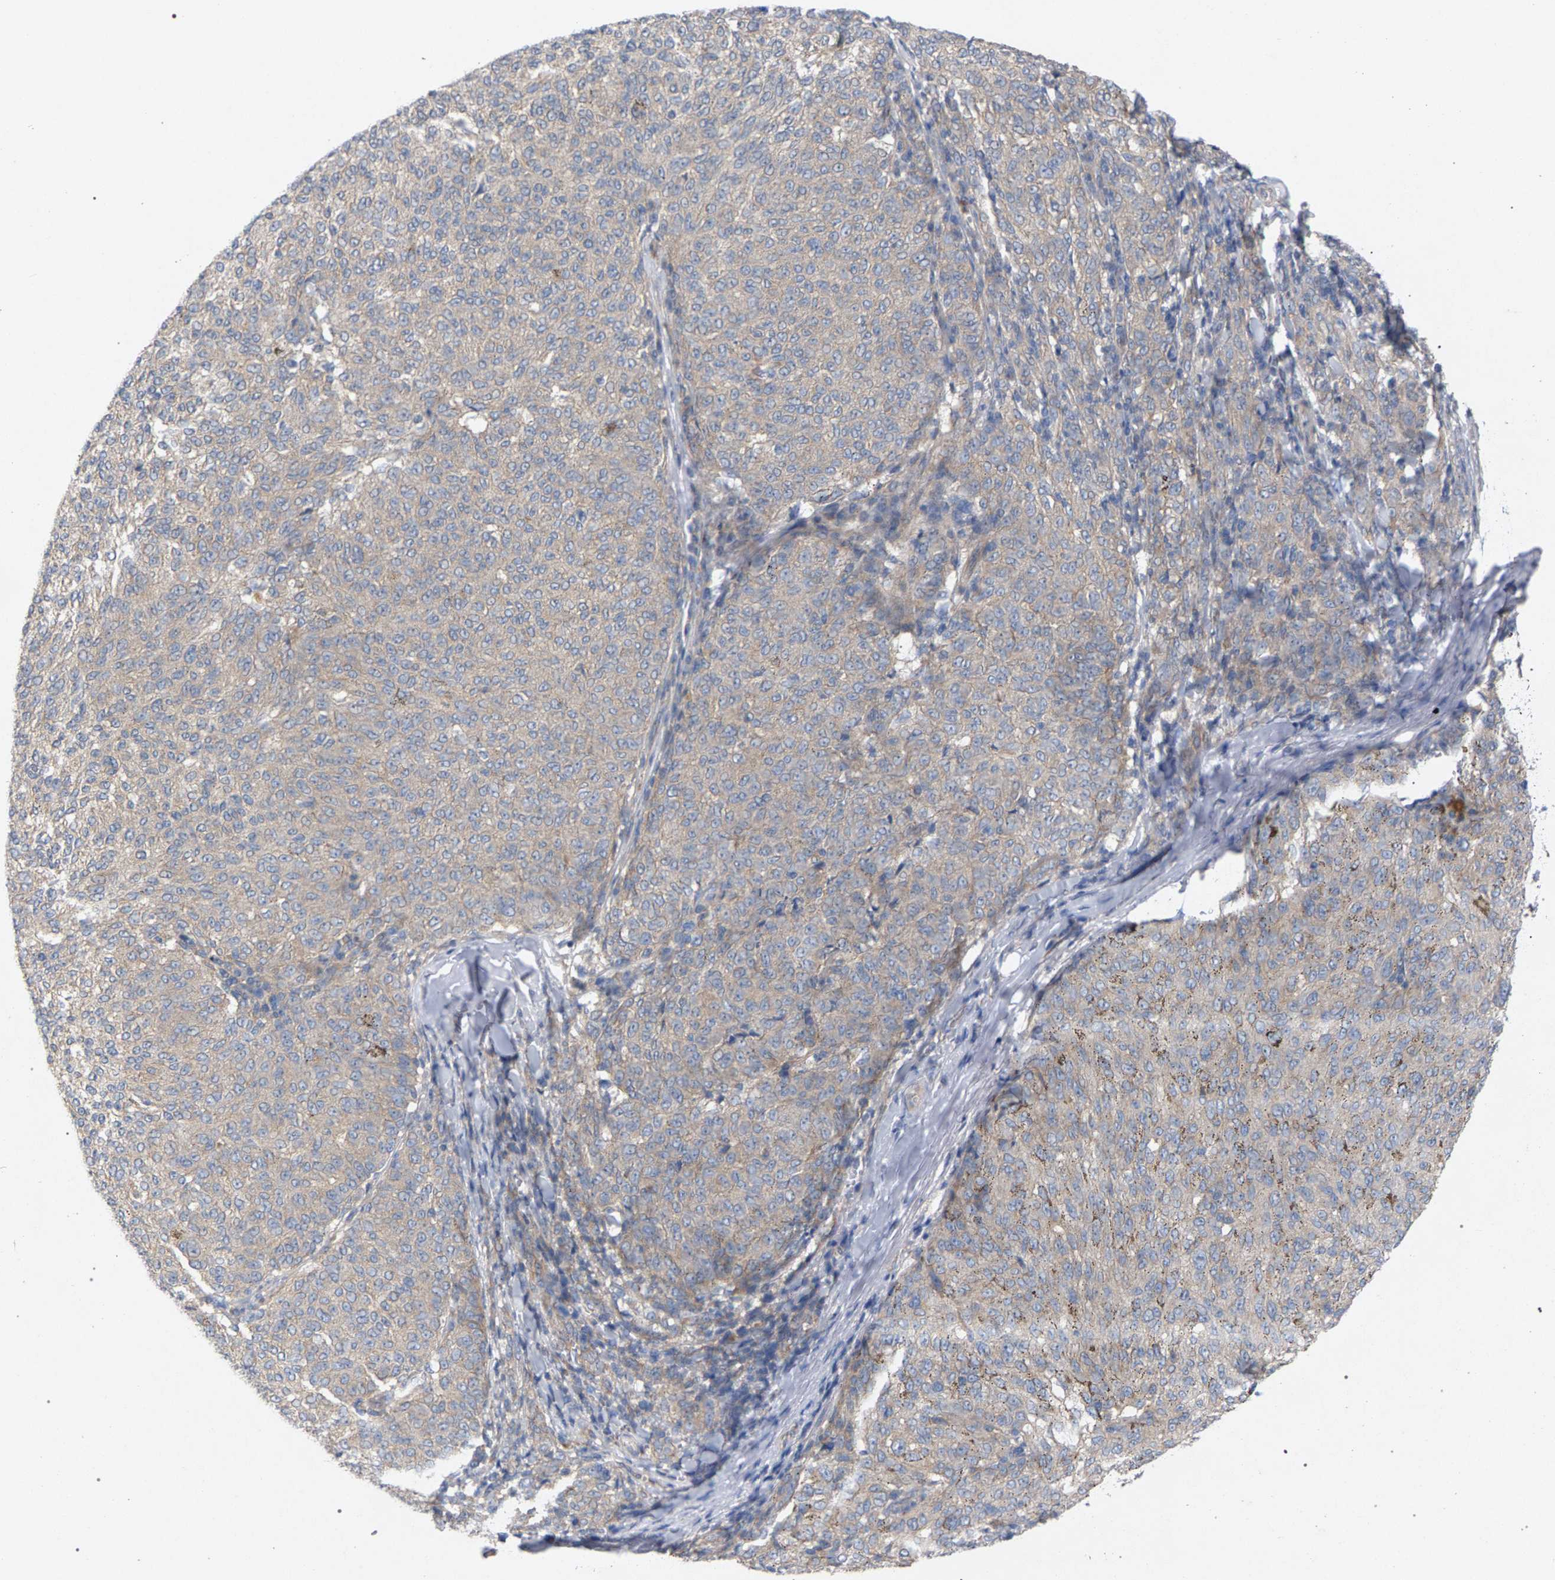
{"staining": {"intensity": "negative", "quantity": "none", "location": "none"}, "tissue": "melanoma", "cell_type": "Tumor cells", "image_type": "cancer", "snomed": [{"axis": "morphology", "description": "Malignant melanoma, NOS"}, {"axis": "topography", "description": "Skin"}], "caption": "The image reveals no staining of tumor cells in melanoma.", "gene": "MAMDC2", "patient": {"sex": "female", "age": 72}}